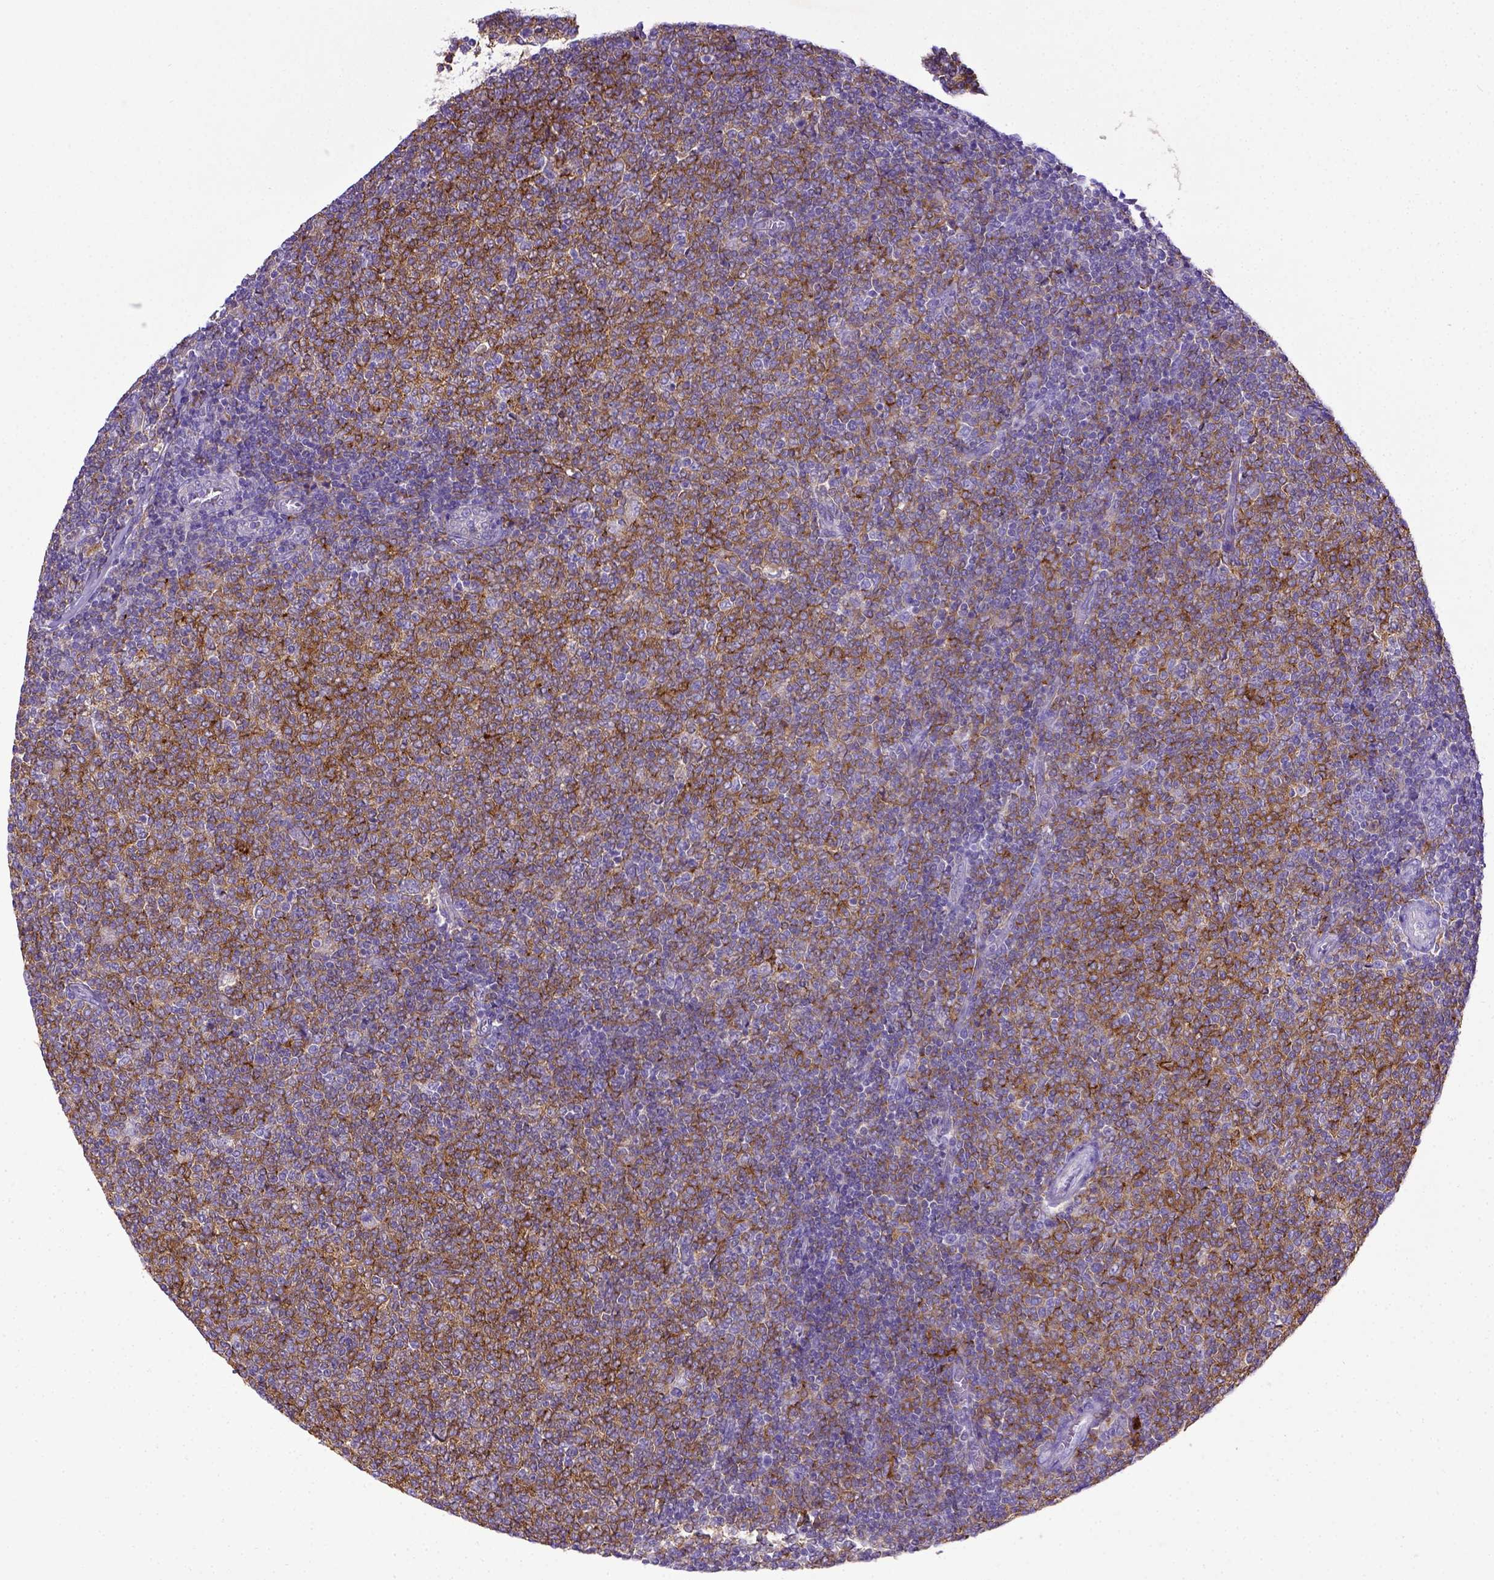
{"staining": {"intensity": "moderate", "quantity": "25%-75%", "location": "cytoplasmic/membranous"}, "tissue": "lymphoma", "cell_type": "Tumor cells", "image_type": "cancer", "snomed": [{"axis": "morphology", "description": "Malignant lymphoma, non-Hodgkin's type, Low grade"}, {"axis": "topography", "description": "Lymph node"}], "caption": "This image exhibits lymphoma stained with immunohistochemistry to label a protein in brown. The cytoplasmic/membranous of tumor cells show moderate positivity for the protein. Nuclei are counter-stained blue.", "gene": "CD40", "patient": {"sex": "male", "age": 52}}